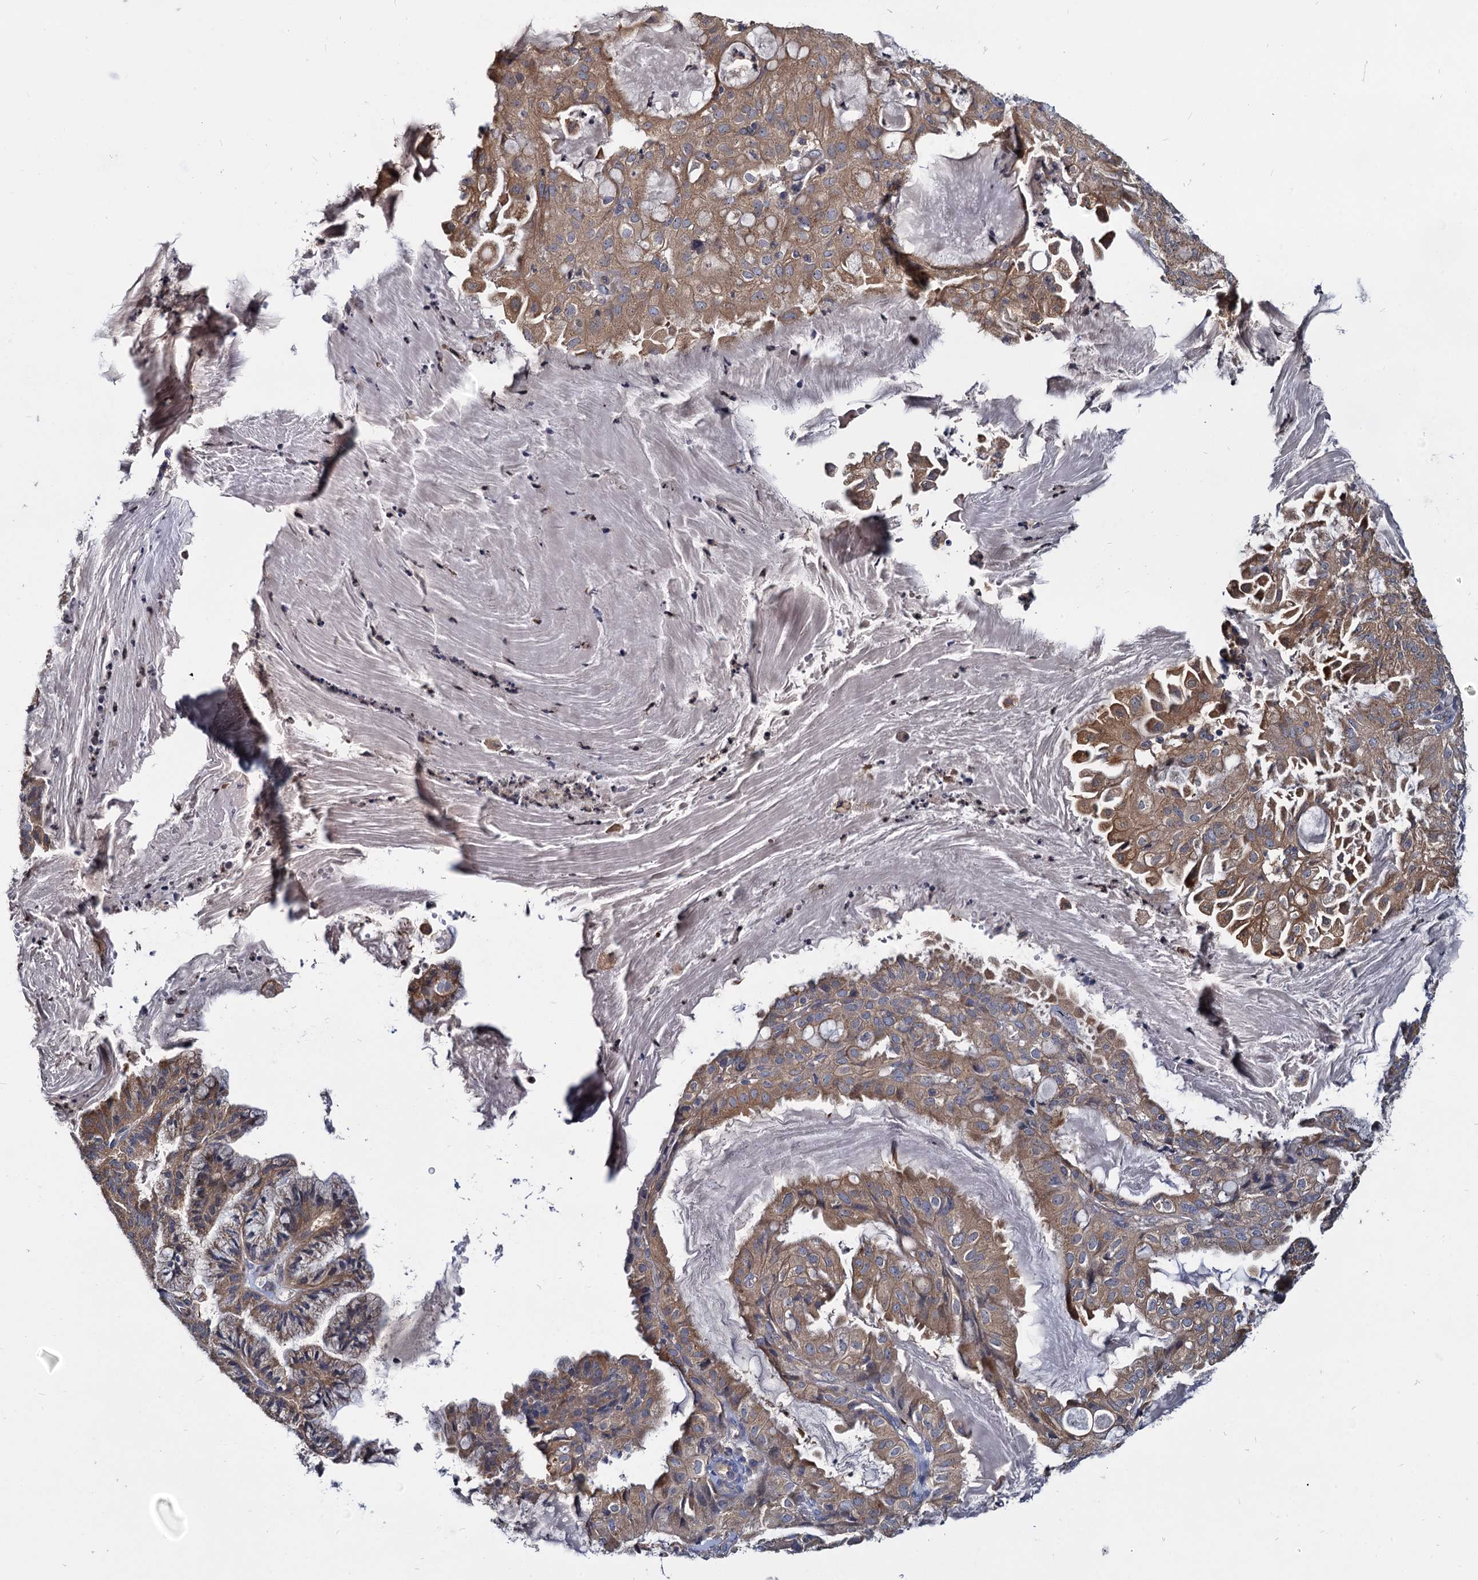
{"staining": {"intensity": "moderate", "quantity": ">75%", "location": "cytoplasmic/membranous"}, "tissue": "endometrial cancer", "cell_type": "Tumor cells", "image_type": "cancer", "snomed": [{"axis": "morphology", "description": "Adenocarcinoma, NOS"}, {"axis": "topography", "description": "Endometrium"}], "caption": "The histopathology image exhibits immunohistochemical staining of endometrial cancer (adenocarcinoma). There is moderate cytoplasmic/membranous staining is present in about >75% of tumor cells.", "gene": "CEP192", "patient": {"sex": "female", "age": 86}}